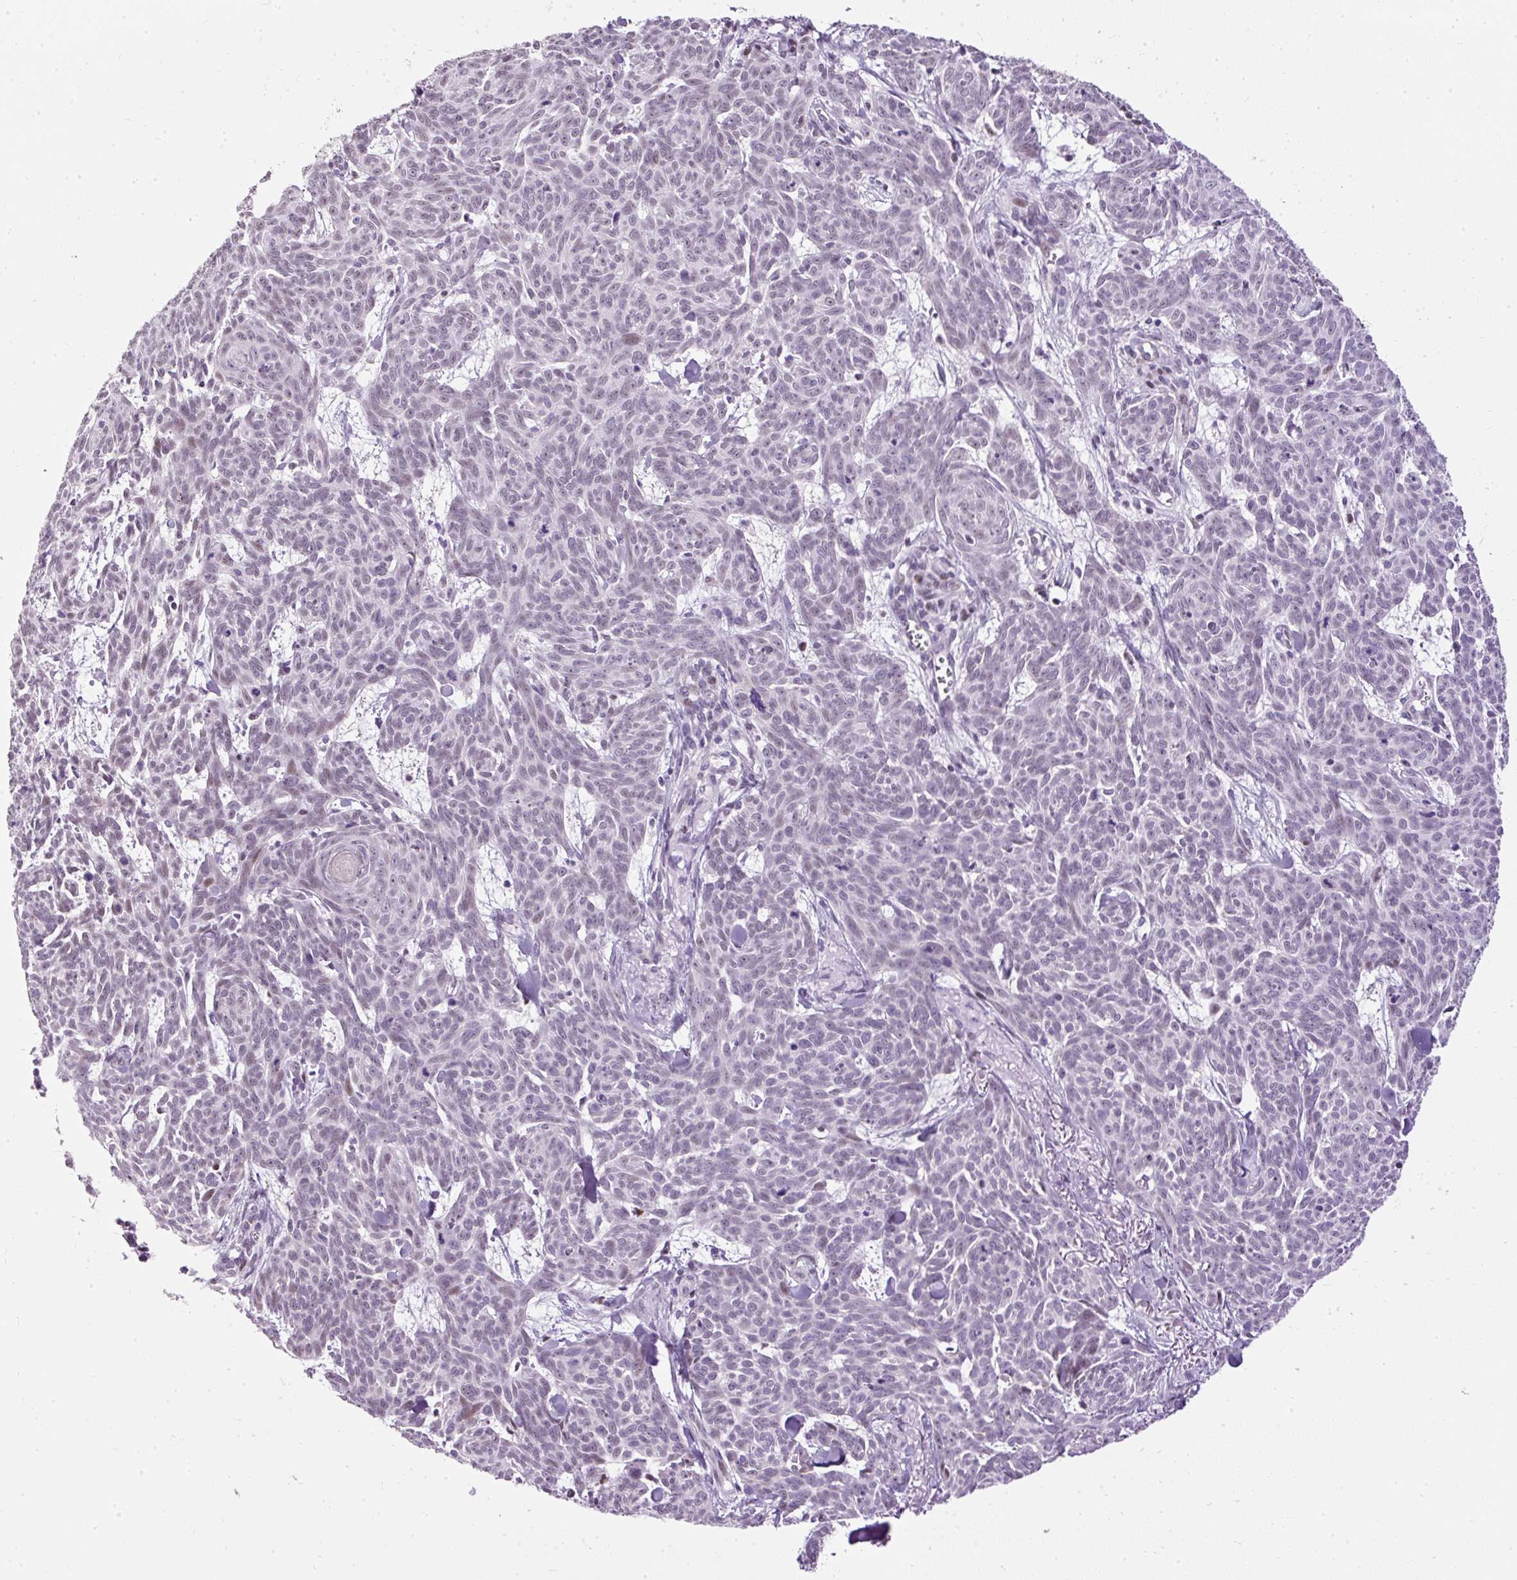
{"staining": {"intensity": "weak", "quantity": "25%-75%", "location": "nuclear"}, "tissue": "skin cancer", "cell_type": "Tumor cells", "image_type": "cancer", "snomed": [{"axis": "morphology", "description": "Basal cell carcinoma"}, {"axis": "topography", "description": "Skin"}], "caption": "Protein expression analysis of human basal cell carcinoma (skin) reveals weak nuclear positivity in approximately 25%-75% of tumor cells.", "gene": "PDE6B", "patient": {"sex": "female", "age": 93}}